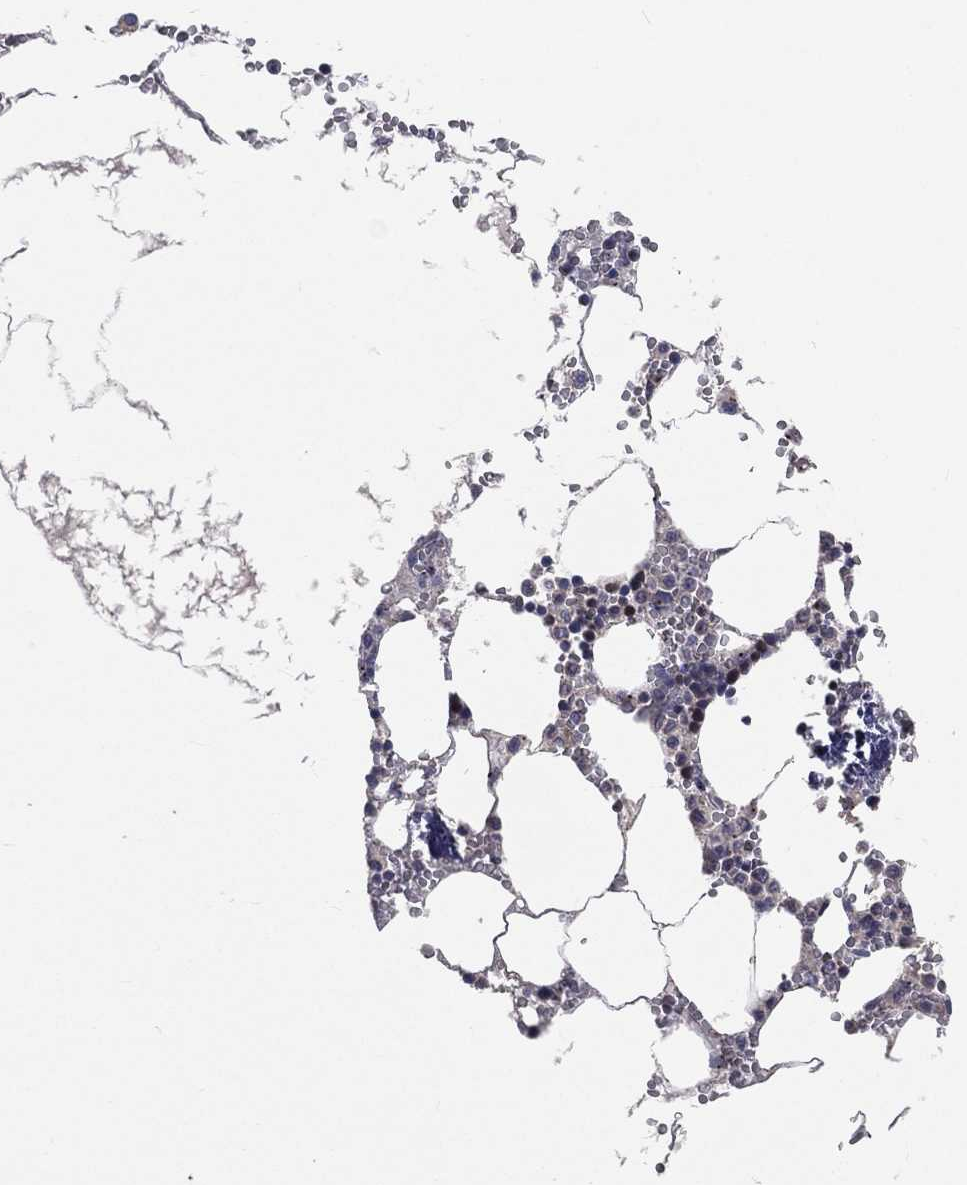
{"staining": {"intensity": "weak", "quantity": "<25%", "location": "cytoplasmic/membranous"}, "tissue": "bone marrow", "cell_type": "Hematopoietic cells", "image_type": "normal", "snomed": [{"axis": "morphology", "description": "Normal tissue, NOS"}, {"axis": "topography", "description": "Bone marrow"}], "caption": "Immunohistochemistry (IHC) image of unremarkable bone marrow: bone marrow stained with DAB (3,3'-diaminobenzidine) demonstrates no significant protein expression in hematopoietic cells.", "gene": "CROCC", "patient": {"sex": "female", "age": 64}}